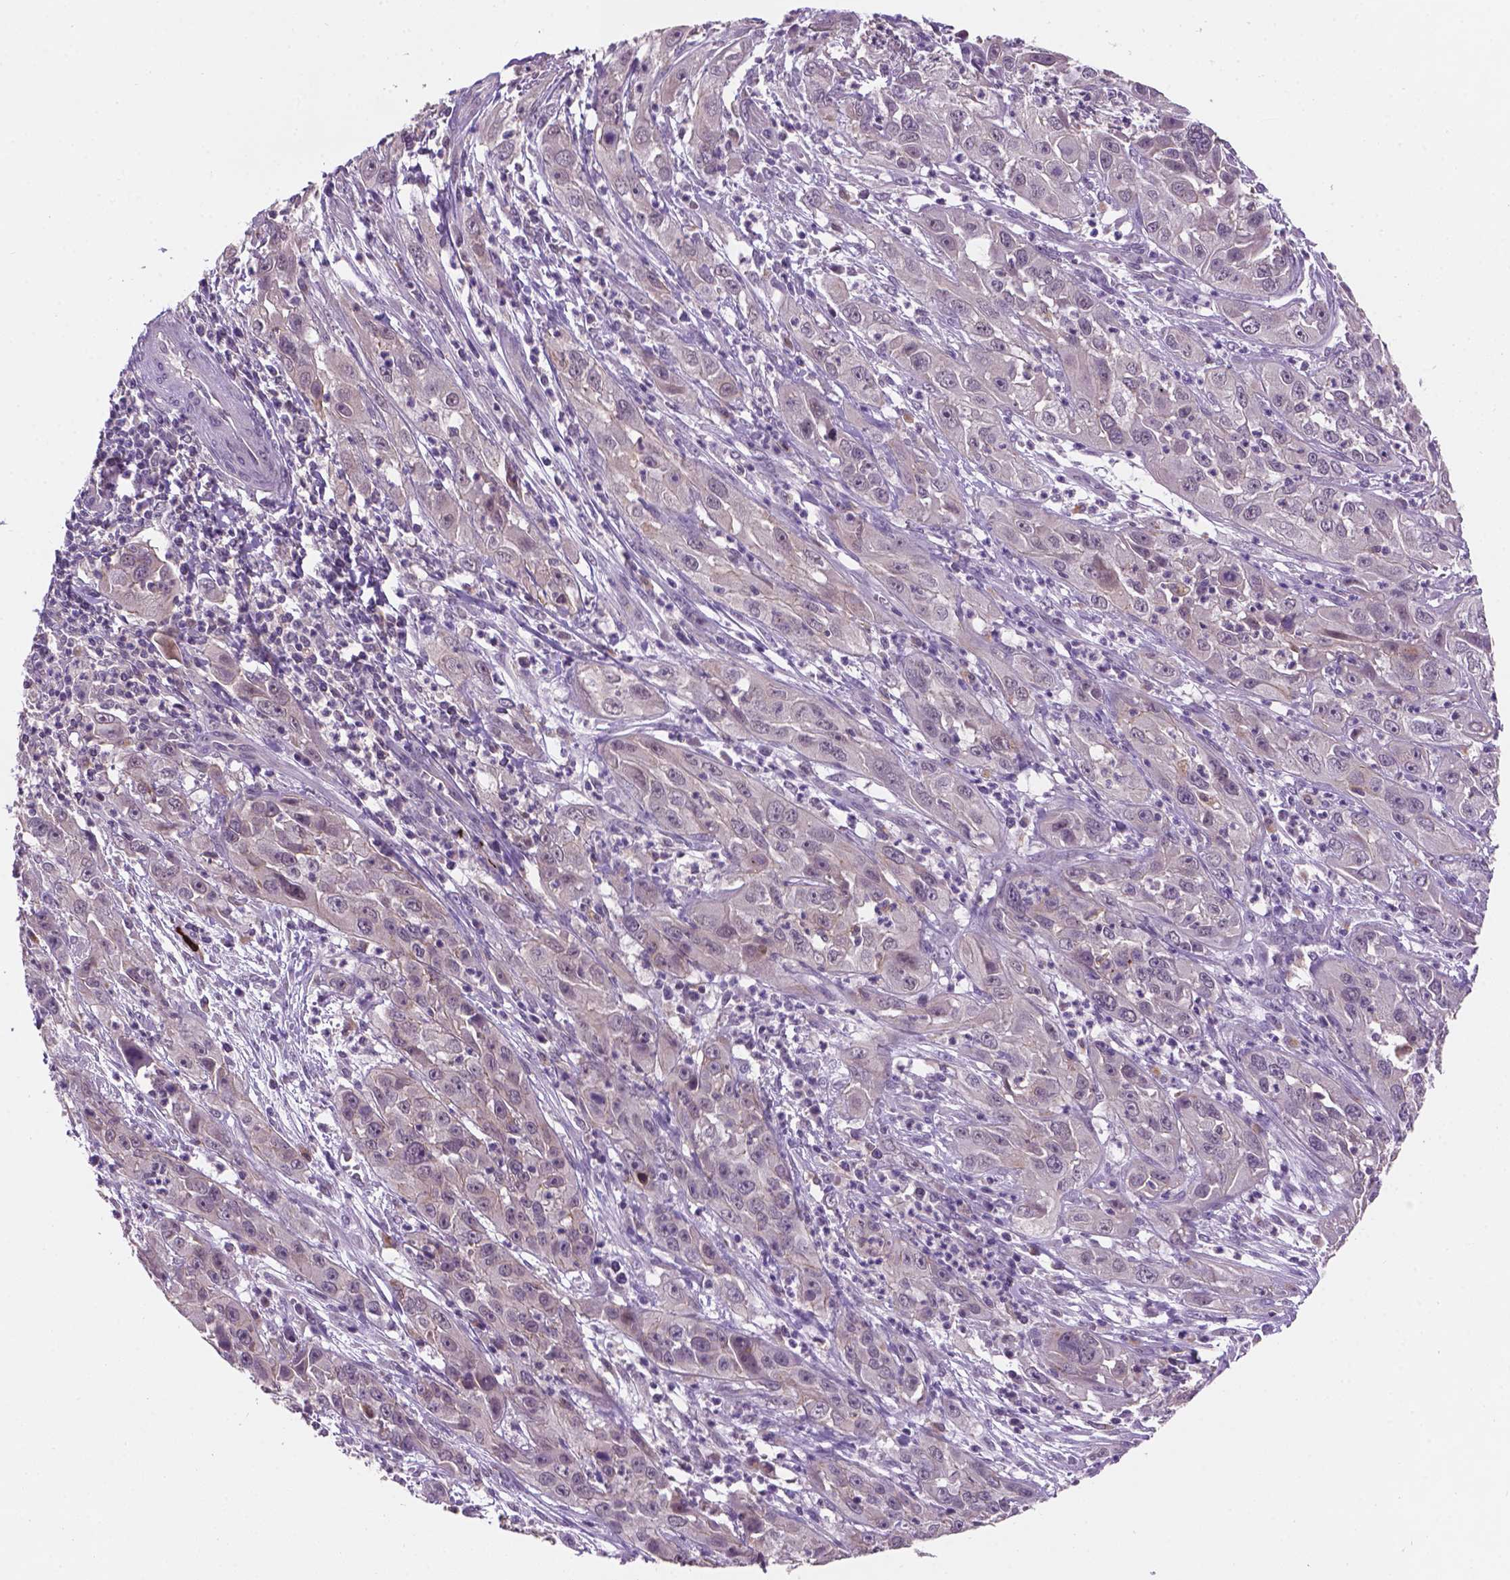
{"staining": {"intensity": "negative", "quantity": "none", "location": "none"}, "tissue": "cervical cancer", "cell_type": "Tumor cells", "image_type": "cancer", "snomed": [{"axis": "morphology", "description": "Squamous cell carcinoma, NOS"}, {"axis": "topography", "description": "Cervix"}], "caption": "An IHC image of cervical cancer (squamous cell carcinoma) is shown. There is no staining in tumor cells of cervical cancer (squamous cell carcinoma).", "gene": "GXYLT2", "patient": {"sex": "female", "age": 32}}